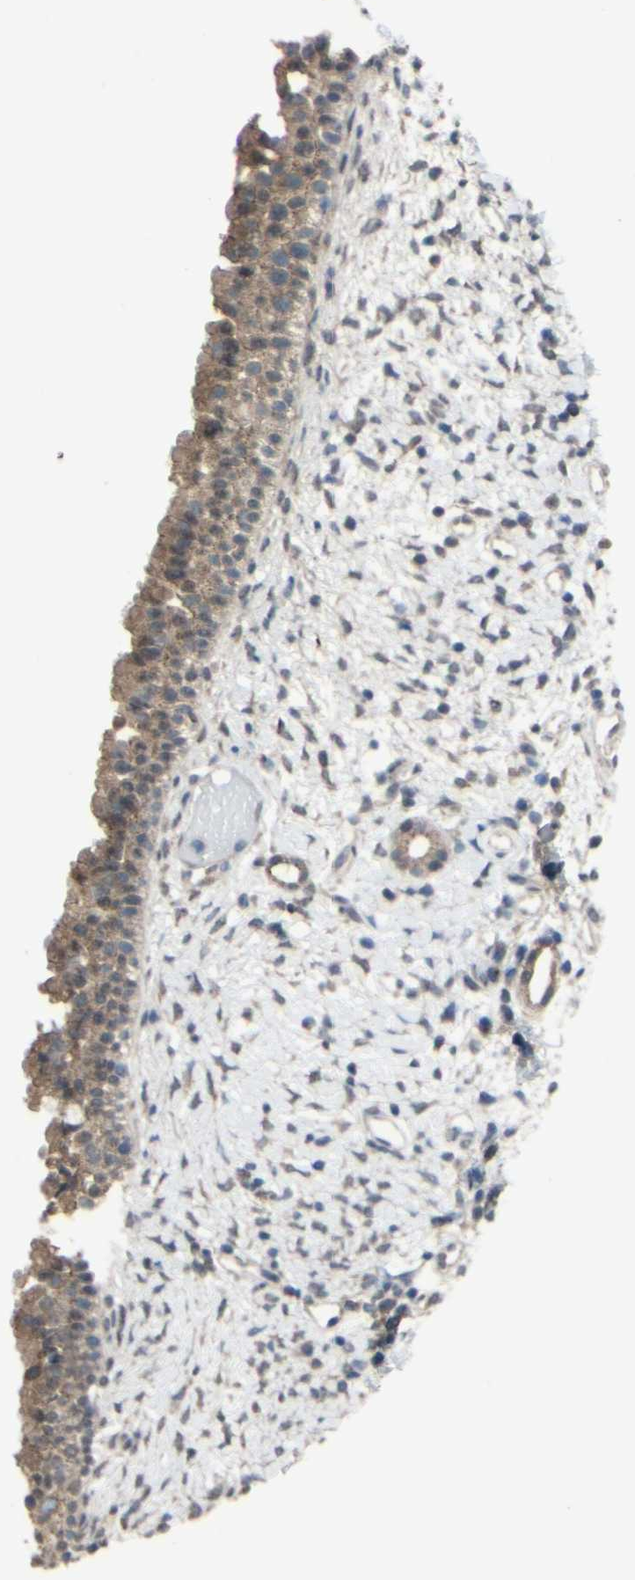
{"staining": {"intensity": "moderate", "quantity": ">75%", "location": "cytoplasmic/membranous"}, "tissue": "nasopharynx", "cell_type": "Respiratory epithelial cells", "image_type": "normal", "snomed": [{"axis": "morphology", "description": "Normal tissue, NOS"}, {"axis": "topography", "description": "Nasopharynx"}], "caption": "Immunohistochemical staining of normal human nasopharynx displays moderate cytoplasmic/membranous protein positivity in approximately >75% of respiratory epithelial cells. The staining is performed using DAB brown chromogen to label protein expression. The nuclei are counter-stained blue using hematoxylin.", "gene": "CDCP1", "patient": {"sex": "male", "age": 22}}